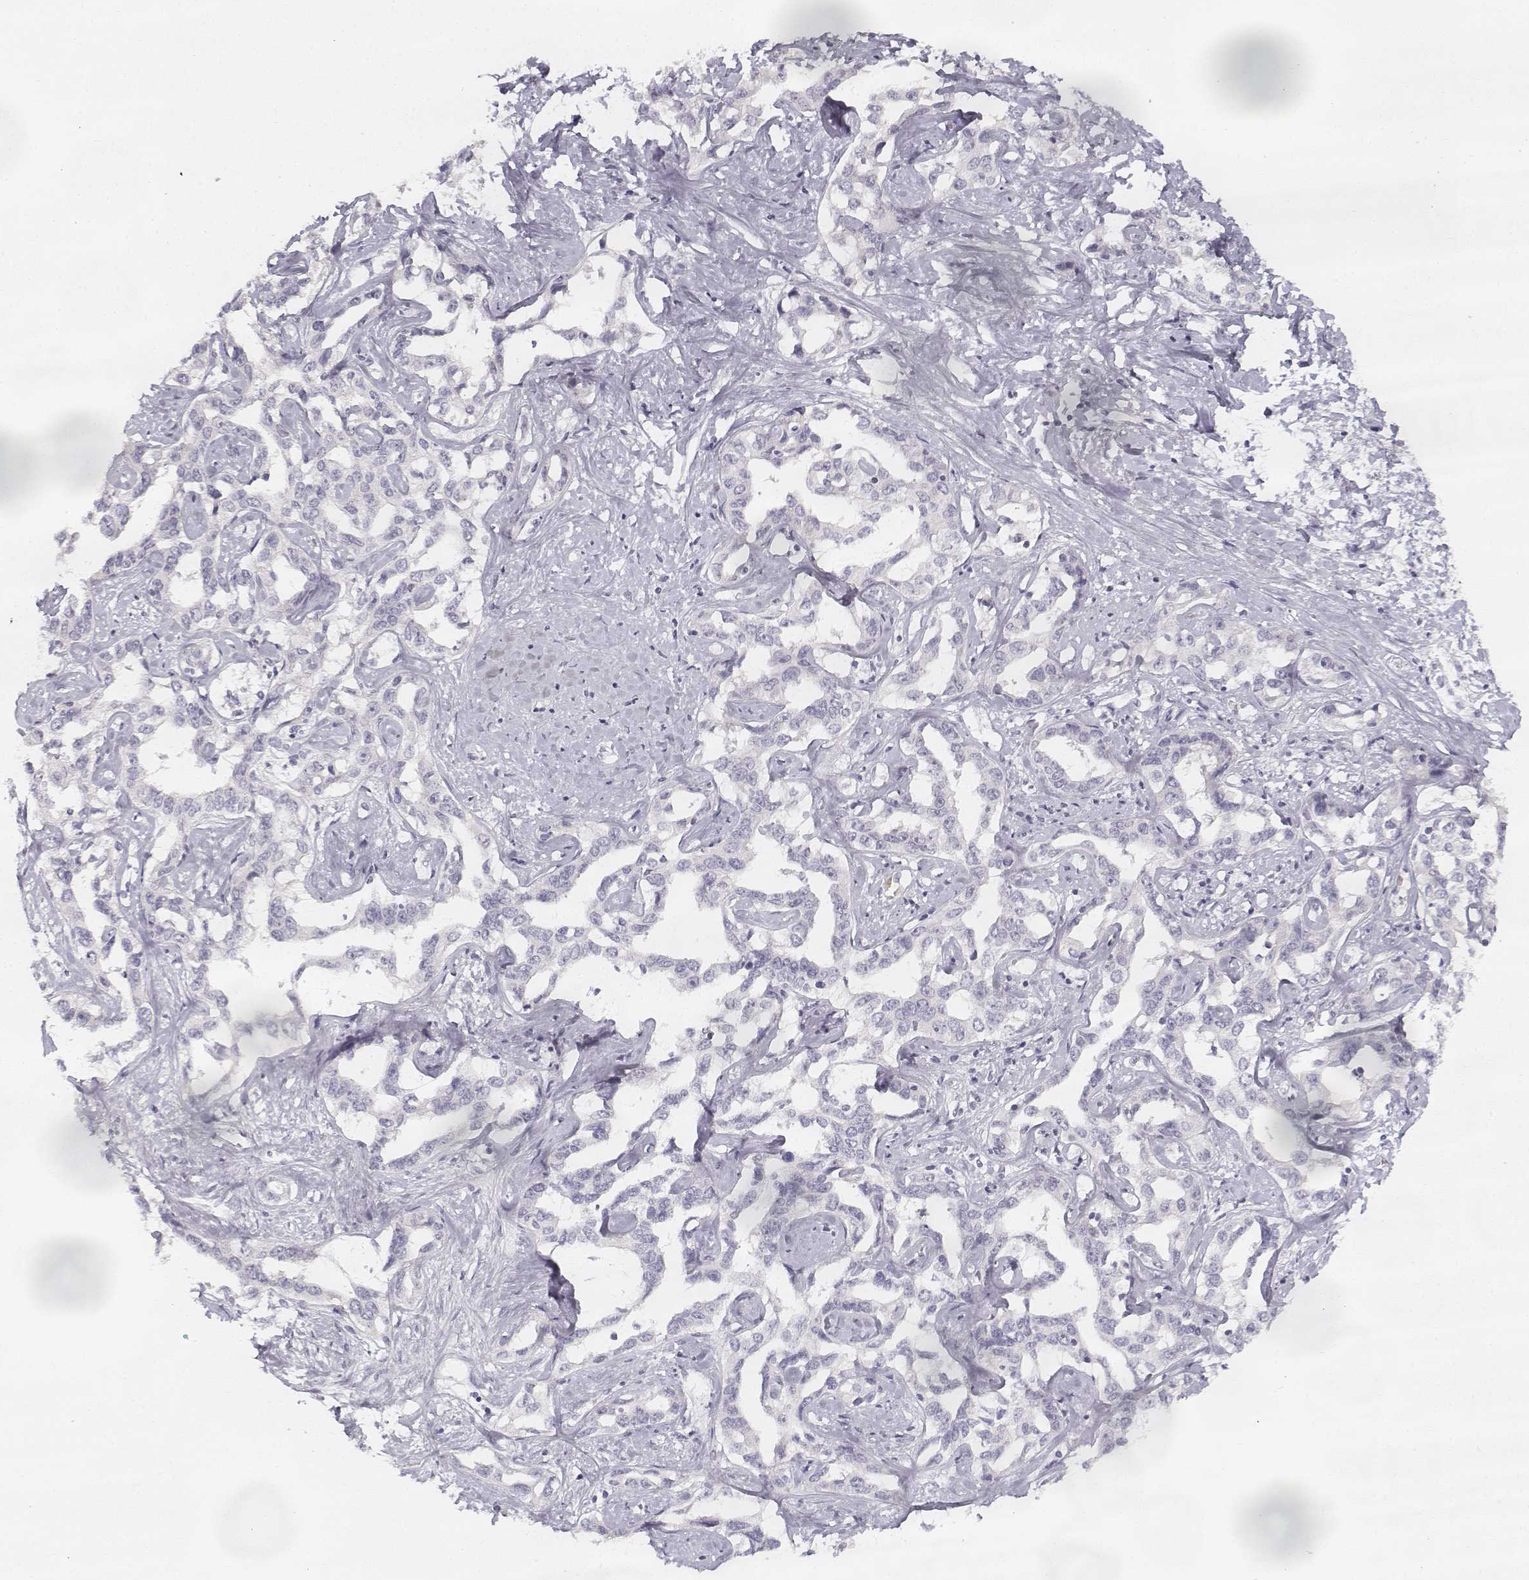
{"staining": {"intensity": "negative", "quantity": "none", "location": "none"}, "tissue": "liver cancer", "cell_type": "Tumor cells", "image_type": "cancer", "snomed": [{"axis": "morphology", "description": "Cholangiocarcinoma"}, {"axis": "topography", "description": "Liver"}], "caption": "Cholangiocarcinoma (liver) stained for a protein using IHC exhibits no staining tumor cells.", "gene": "DSG4", "patient": {"sex": "male", "age": 59}}